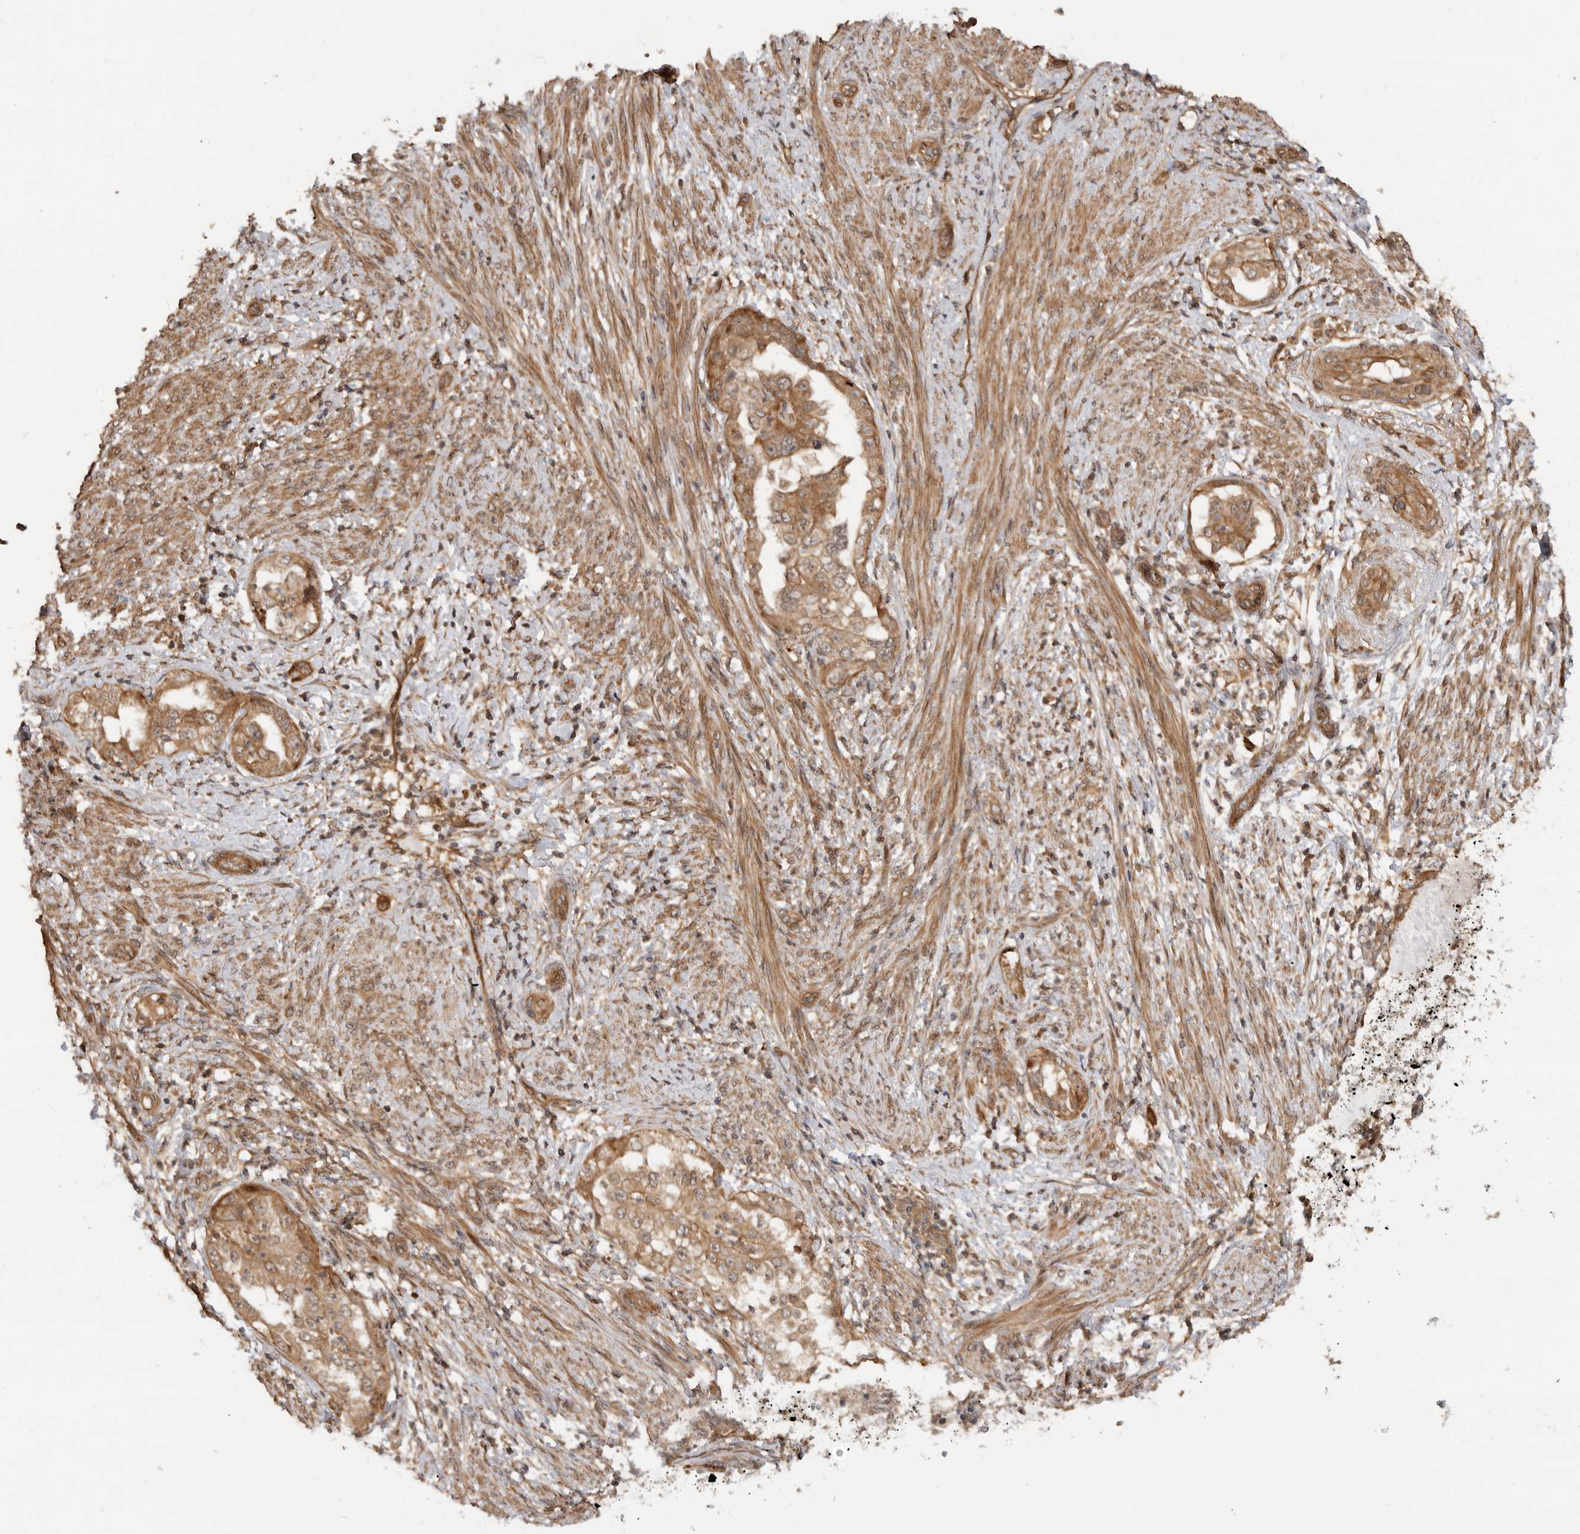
{"staining": {"intensity": "moderate", "quantity": ">75%", "location": "cytoplasmic/membranous"}, "tissue": "endometrial cancer", "cell_type": "Tumor cells", "image_type": "cancer", "snomed": [{"axis": "morphology", "description": "Adenocarcinoma, NOS"}, {"axis": "topography", "description": "Endometrium"}], "caption": "Endometrial adenocarcinoma stained with a protein marker exhibits moderate staining in tumor cells.", "gene": "ADPRS", "patient": {"sex": "female", "age": 85}}